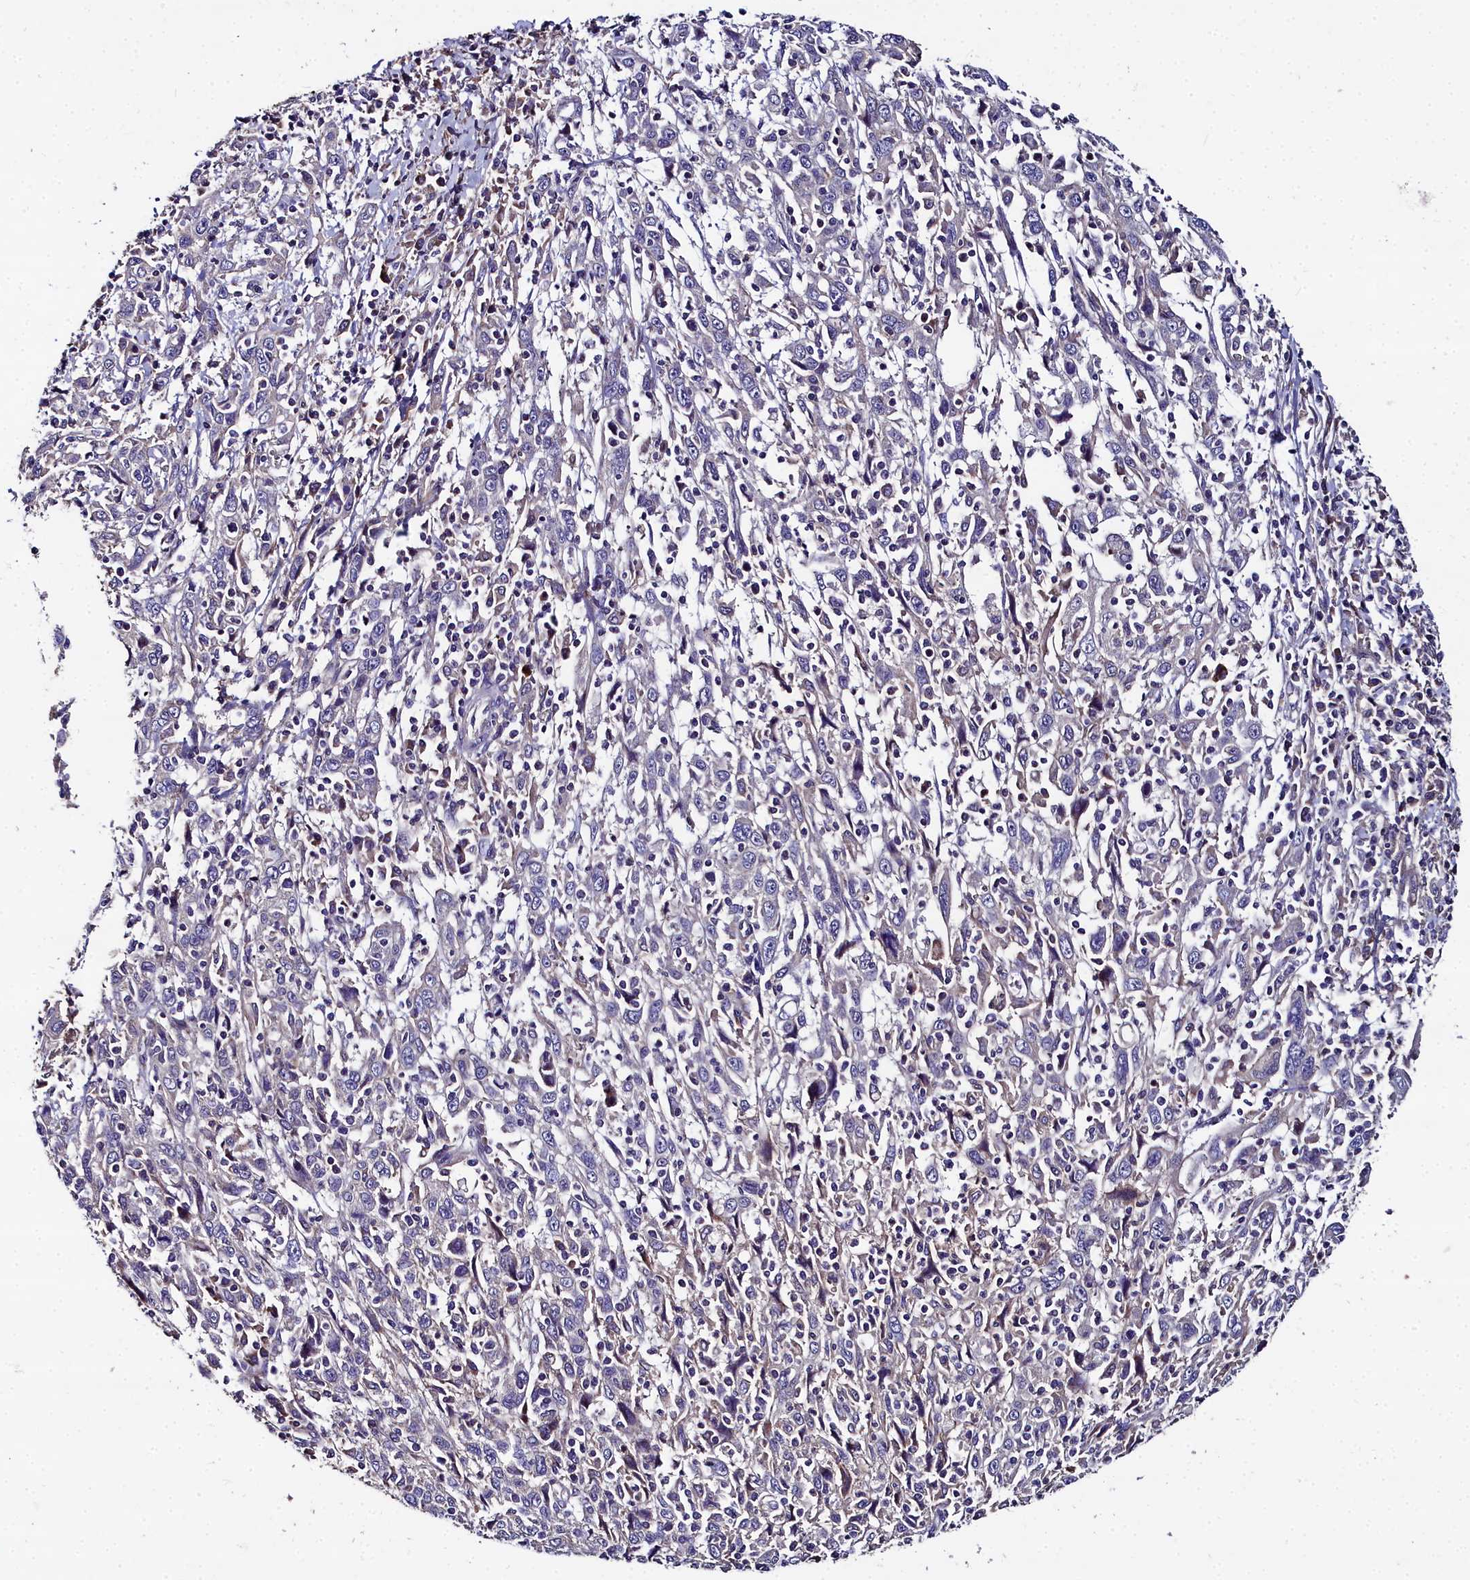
{"staining": {"intensity": "negative", "quantity": "none", "location": "none"}, "tissue": "cervical cancer", "cell_type": "Tumor cells", "image_type": "cancer", "snomed": [{"axis": "morphology", "description": "Squamous cell carcinoma, NOS"}, {"axis": "topography", "description": "Cervix"}], "caption": "Immunohistochemical staining of human squamous cell carcinoma (cervical) demonstrates no significant positivity in tumor cells.", "gene": "NT5M", "patient": {"sex": "female", "age": 46}}